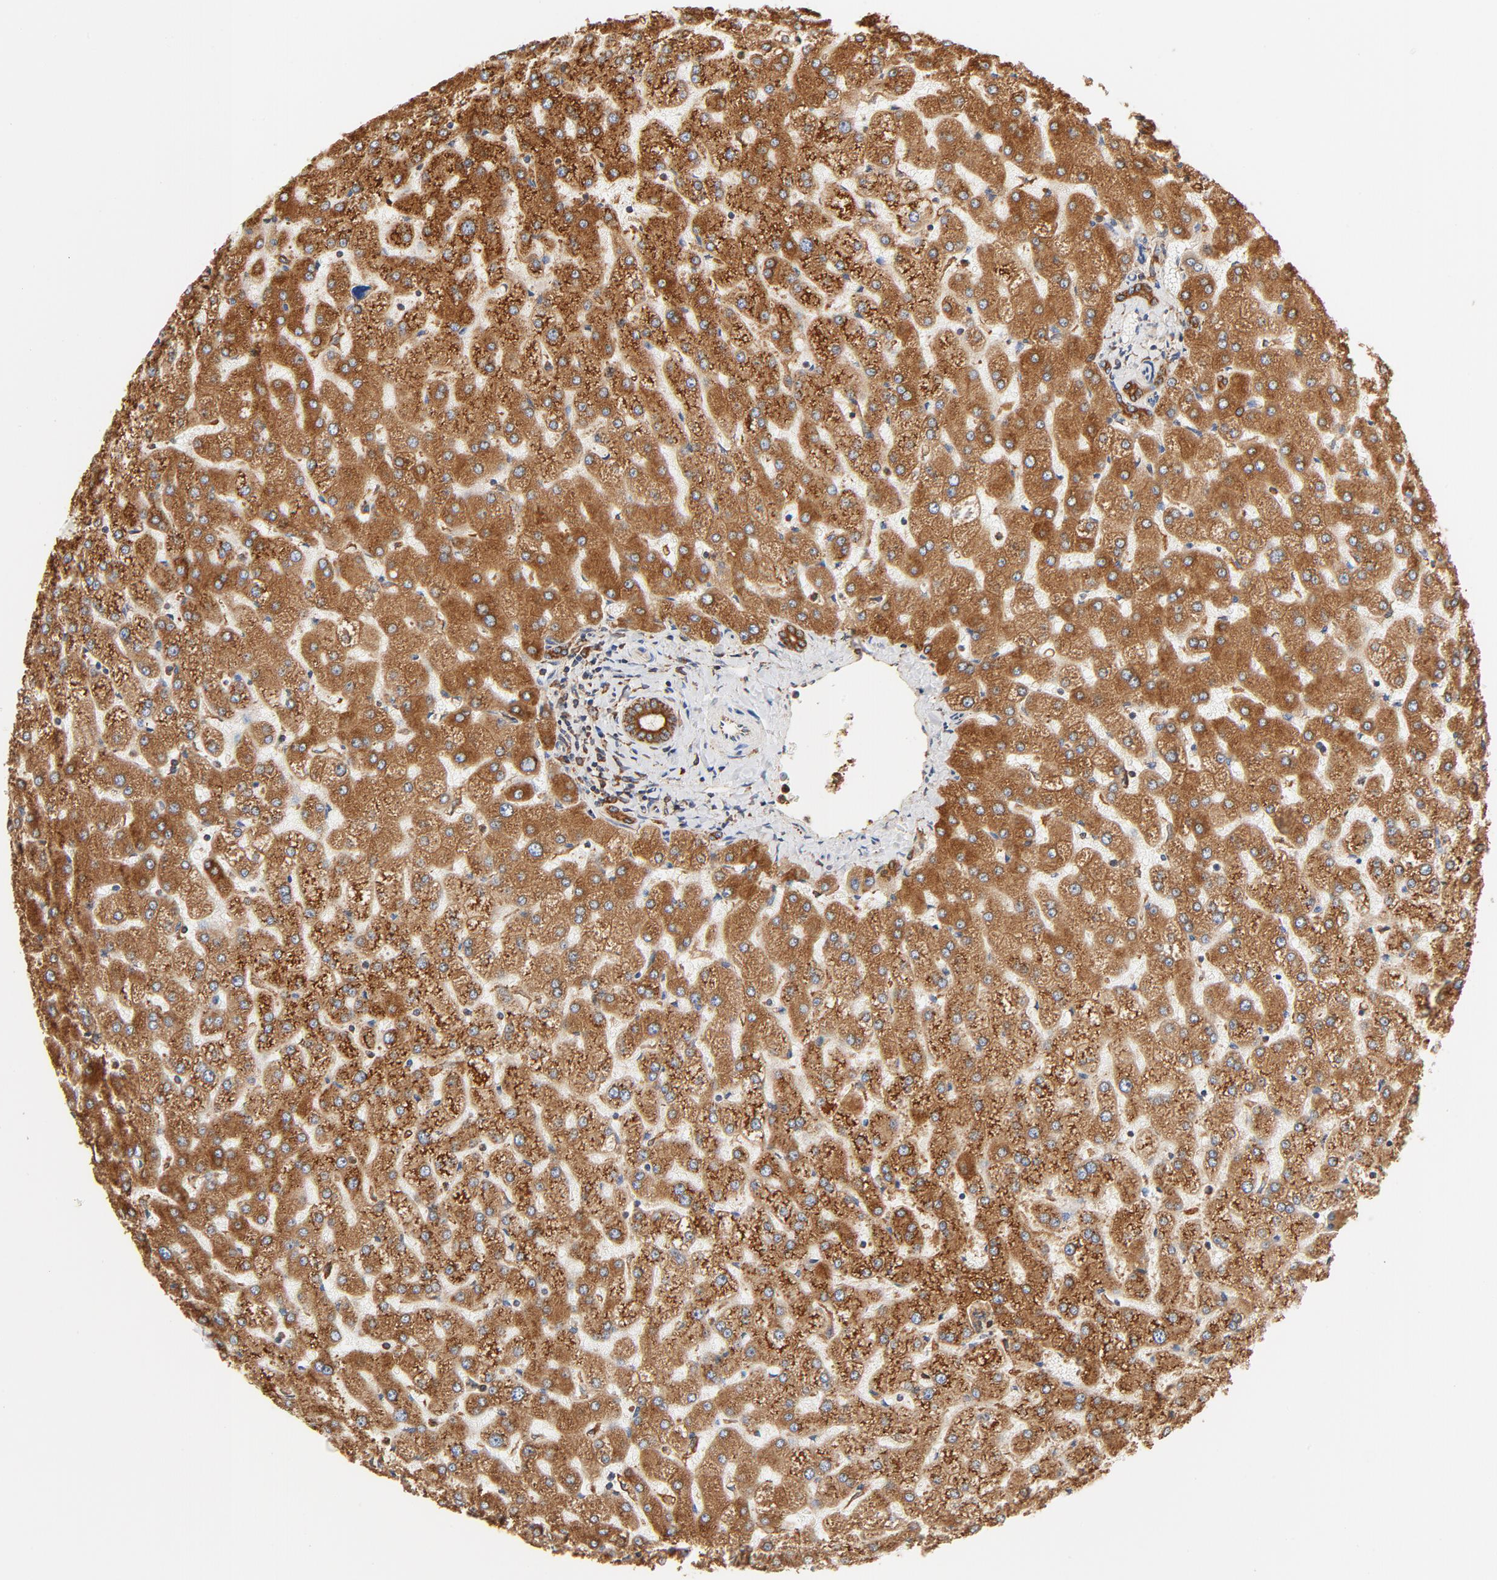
{"staining": {"intensity": "strong", "quantity": ">75%", "location": "cytoplasmic/membranous"}, "tissue": "liver", "cell_type": "Cholangiocytes", "image_type": "normal", "snomed": [{"axis": "morphology", "description": "Normal tissue, NOS"}, {"axis": "topography", "description": "Liver"}], "caption": "Immunohistochemistry (DAB (3,3'-diaminobenzidine)) staining of normal liver displays strong cytoplasmic/membranous protein positivity in about >75% of cholangiocytes.", "gene": "BCAP31", "patient": {"sex": "female", "age": 32}}